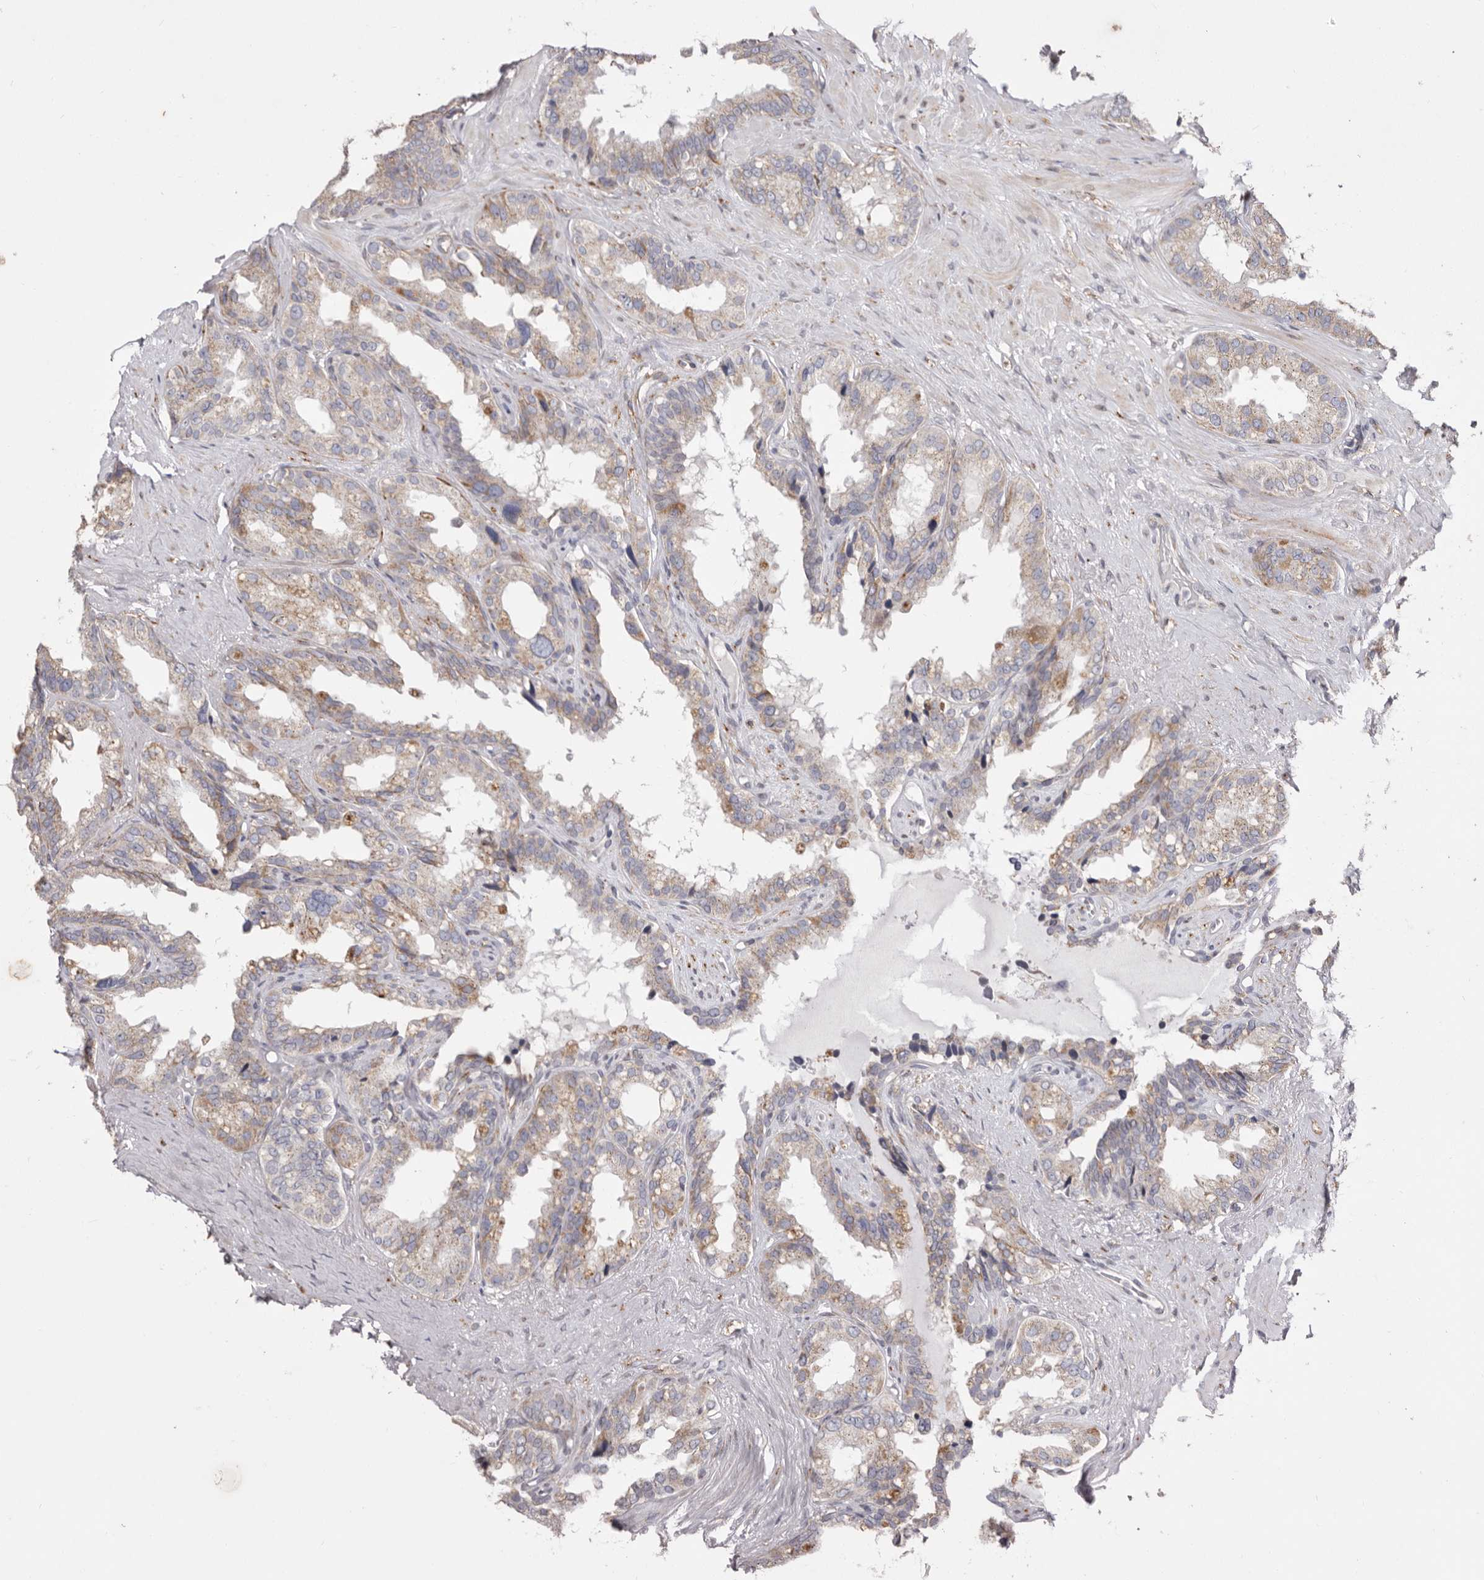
{"staining": {"intensity": "moderate", "quantity": "25%-75%", "location": "cytoplasmic/membranous"}, "tissue": "seminal vesicle", "cell_type": "Glandular cells", "image_type": "normal", "snomed": [{"axis": "morphology", "description": "Normal tissue, NOS"}, {"axis": "topography", "description": "Seminal veicle"}], "caption": "Seminal vesicle stained with DAB IHC shows medium levels of moderate cytoplasmic/membranous staining in approximately 25%-75% of glandular cells.", "gene": "TIMM17B", "patient": {"sex": "male", "age": 80}}